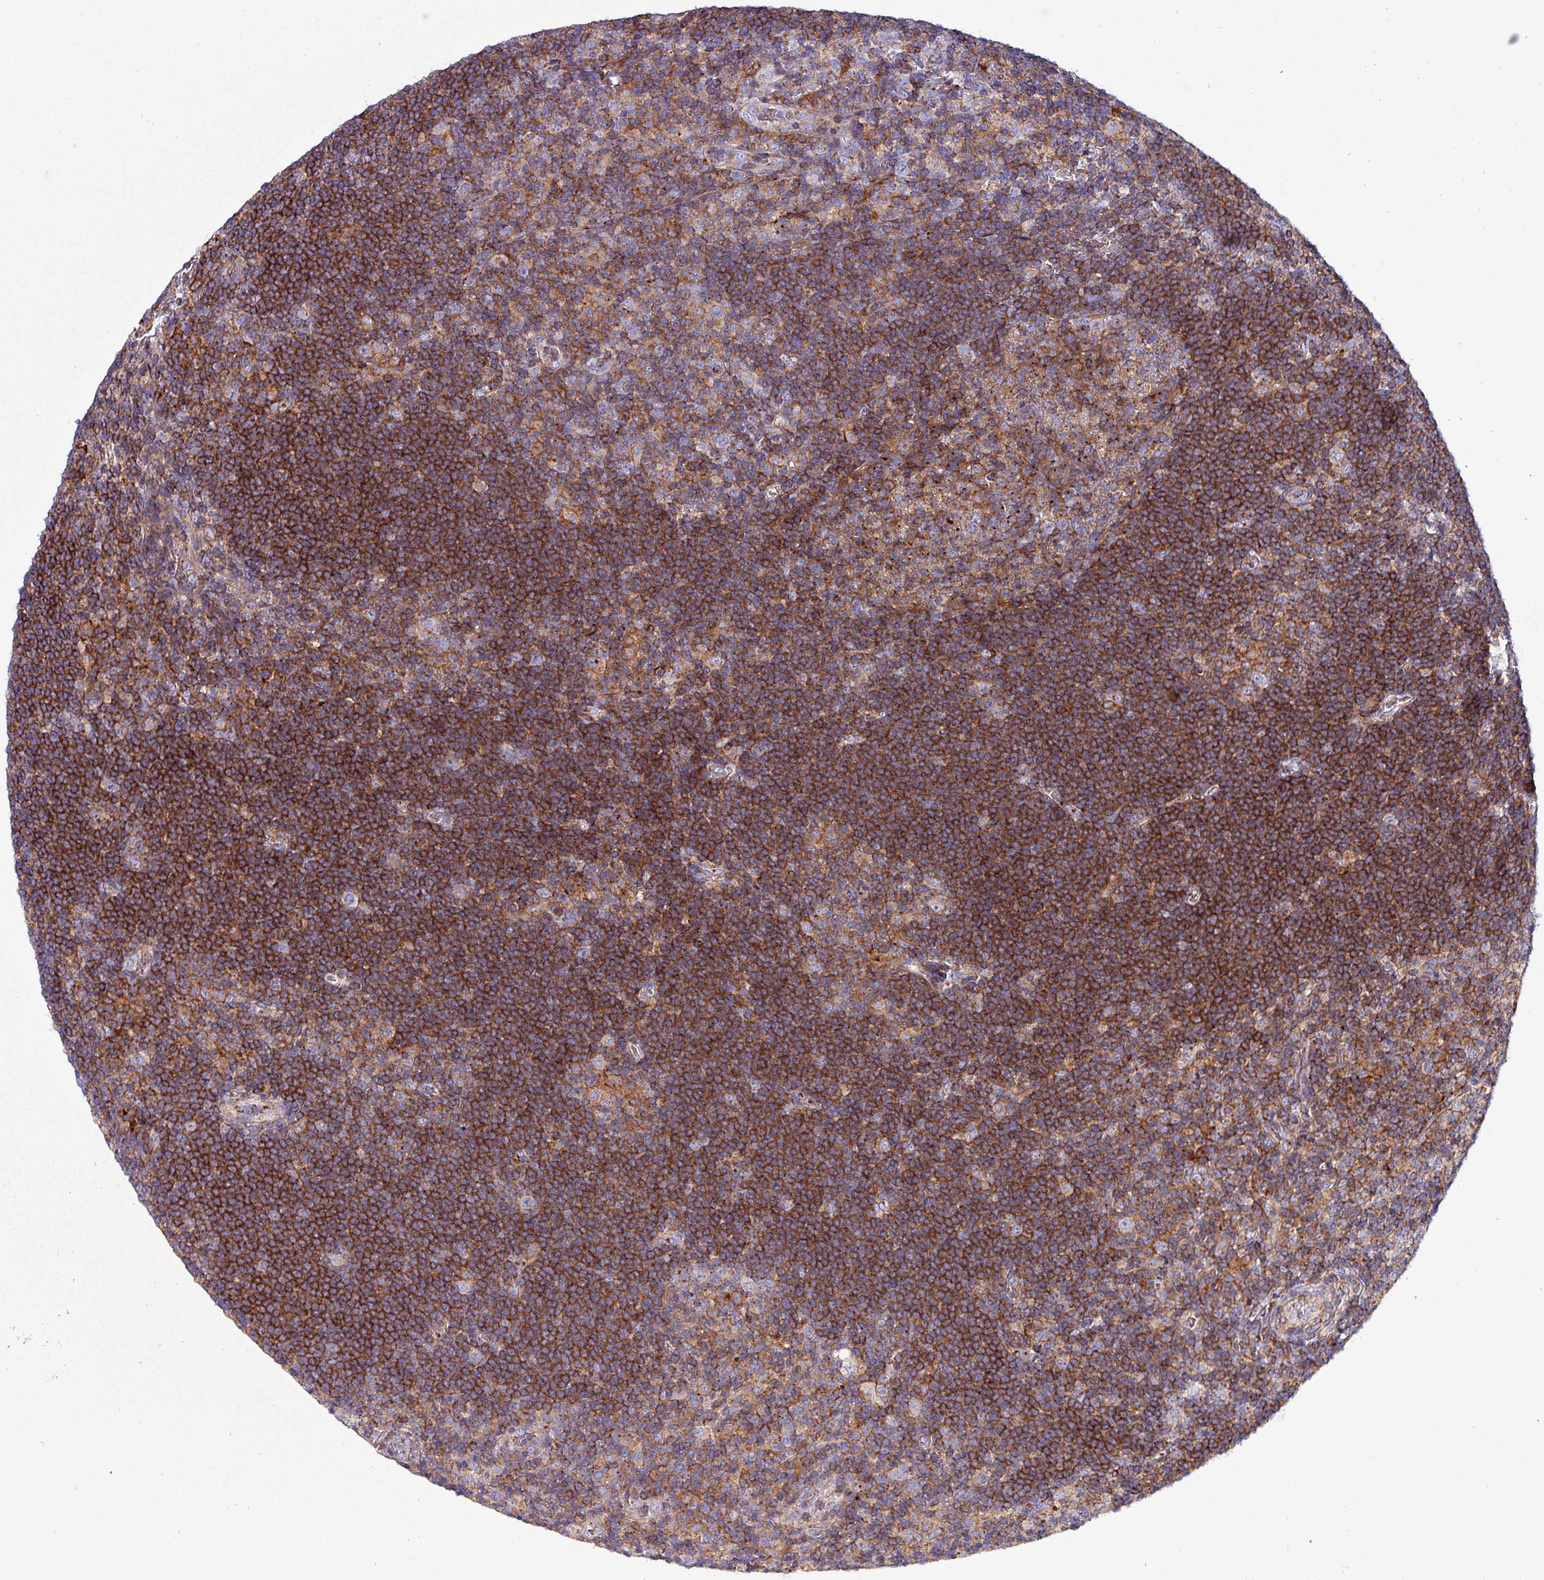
{"staining": {"intensity": "moderate", "quantity": ">75%", "location": "cytoplasmic/membranous"}, "tissue": "lymphoma", "cell_type": "Tumor cells", "image_type": "cancer", "snomed": [{"axis": "morphology", "description": "Hodgkin's disease, NOS"}, {"axis": "topography", "description": "Lymph node"}], "caption": "Tumor cells display medium levels of moderate cytoplasmic/membranous positivity in about >75% of cells in human Hodgkin's disease.", "gene": "VAMP4", "patient": {"sex": "female", "age": 57}}